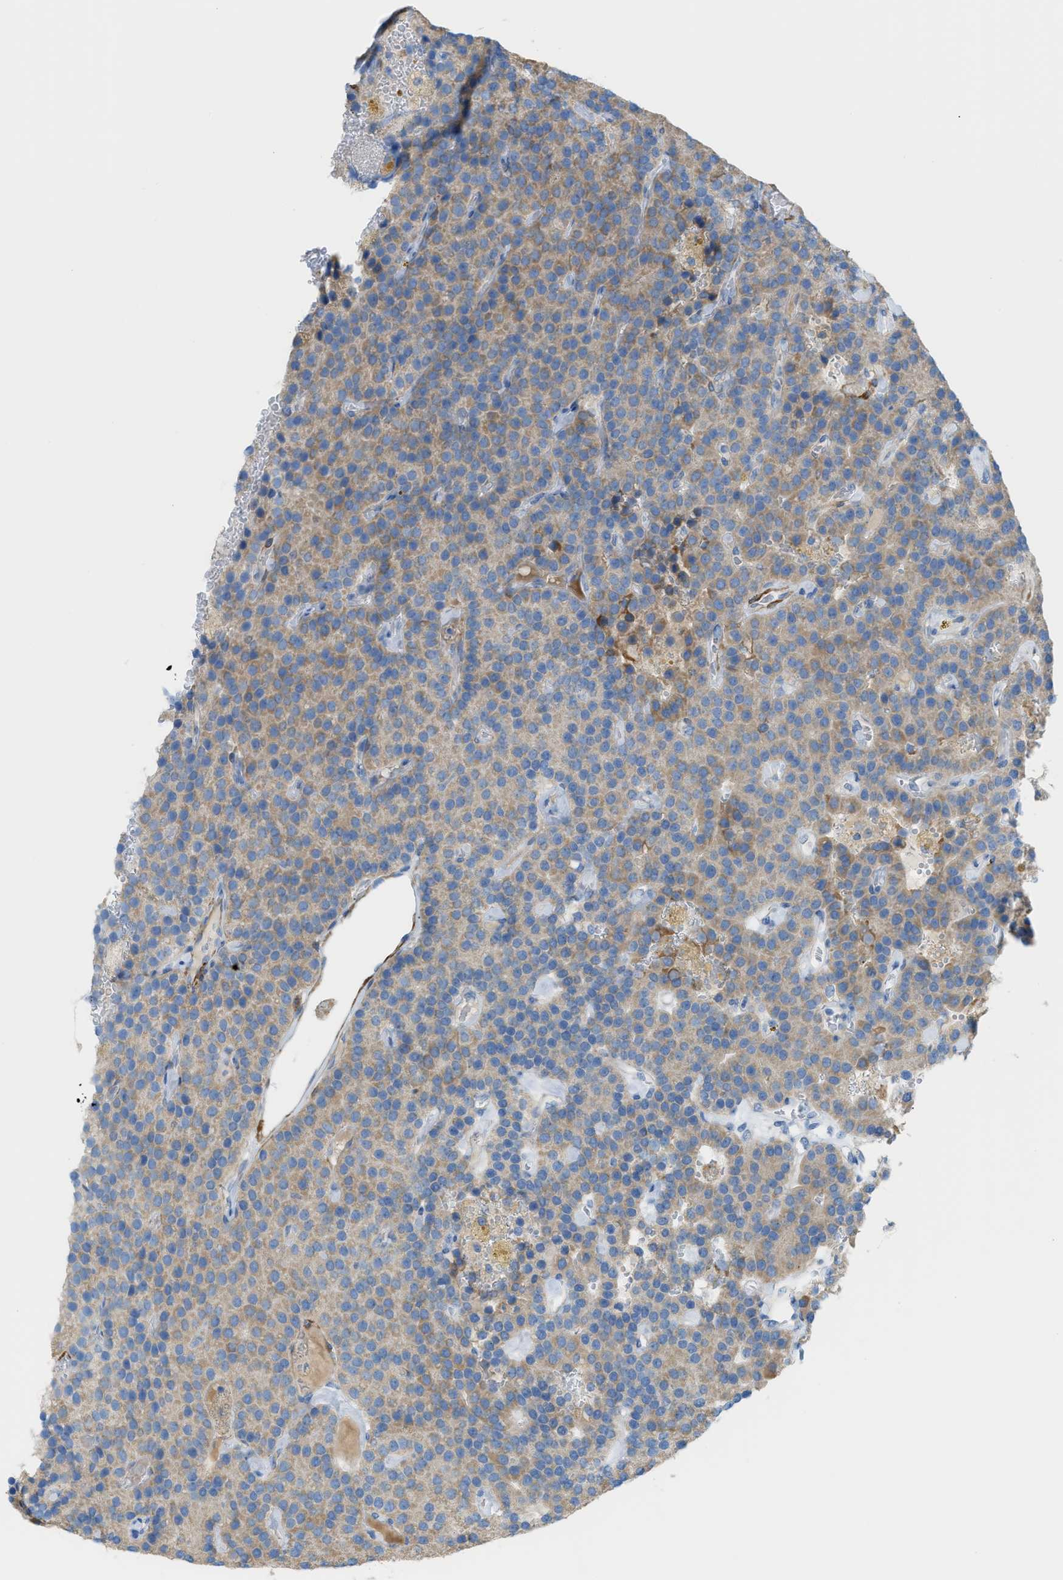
{"staining": {"intensity": "weak", "quantity": ">75%", "location": "cytoplasmic/membranous"}, "tissue": "parathyroid gland", "cell_type": "Glandular cells", "image_type": "normal", "snomed": [{"axis": "morphology", "description": "Normal tissue, NOS"}, {"axis": "morphology", "description": "Adenoma, NOS"}, {"axis": "topography", "description": "Parathyroid gland"}], "caption": "Parathyroid gland stained with IHC shows weak cytoplasmic/membranous staining in approximately >75% of glandular cells. (Stains: DAB in brown, nuclei in blue, Microscopy: brightfield microscopy at high magnification).", "gene": "MYH11", "patient": {"sex": "female", "age": 86}}